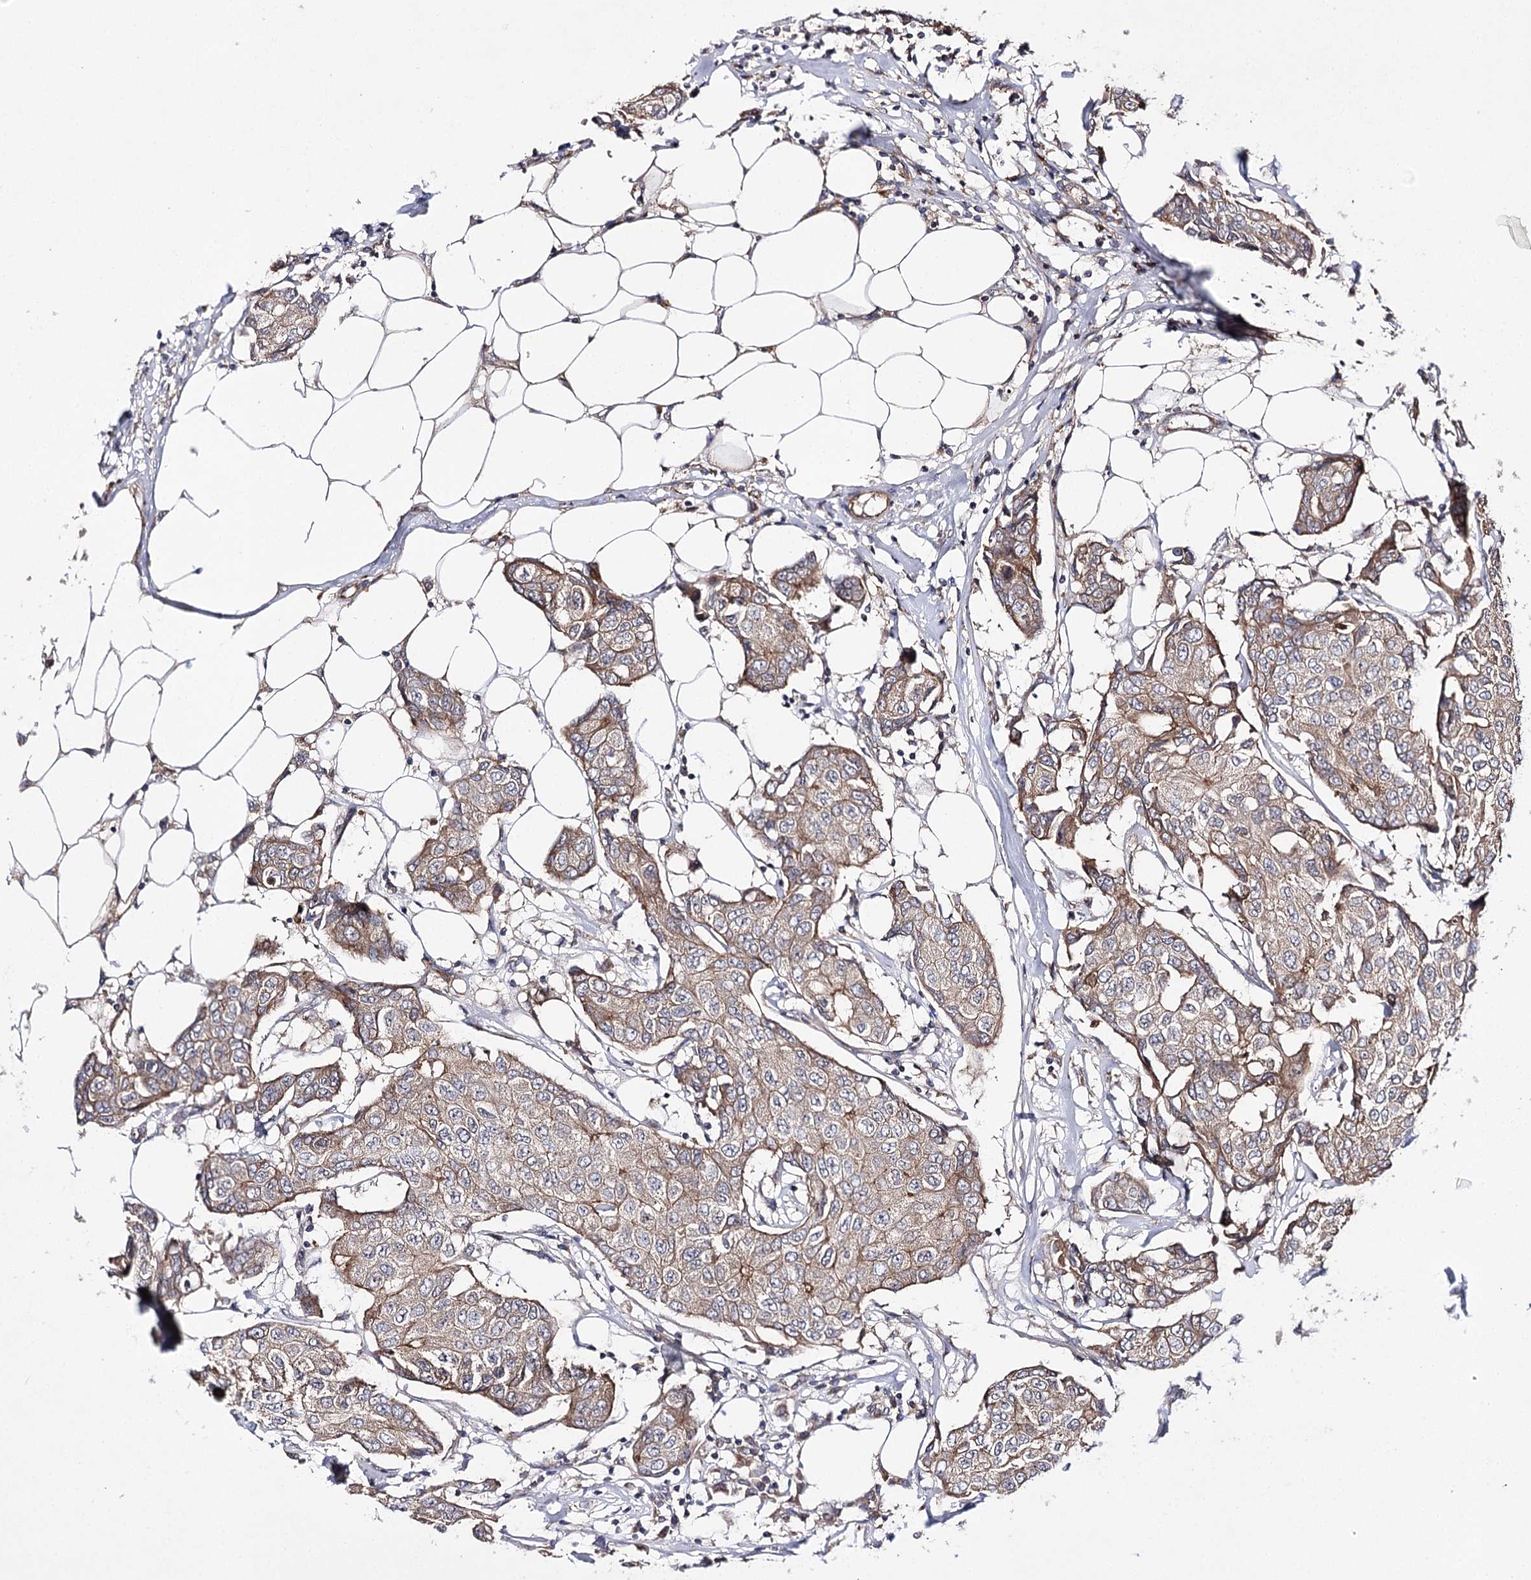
{"staining": {"intensity": "weak", "quantity": "25%-75%", "location": "cytoplasmic/membranous"}, "tissue": "breast cancer", "cell_type": "Tumor cells", "image_type": "cancer", "snomed": [{"axis": "morphology", "description": "Duct carcinoma"}, {"axis": "topography", "description": "Breast"}], "caption": "This micrograph reveals immunohistochemistry staining of breast intraductal carcinoma, with low weak cytoplasmic/membranous staining in approximately 25%-75% of tumor cells.", "gene": "BCR", "patient": {"sex": "female", "age": 80}}